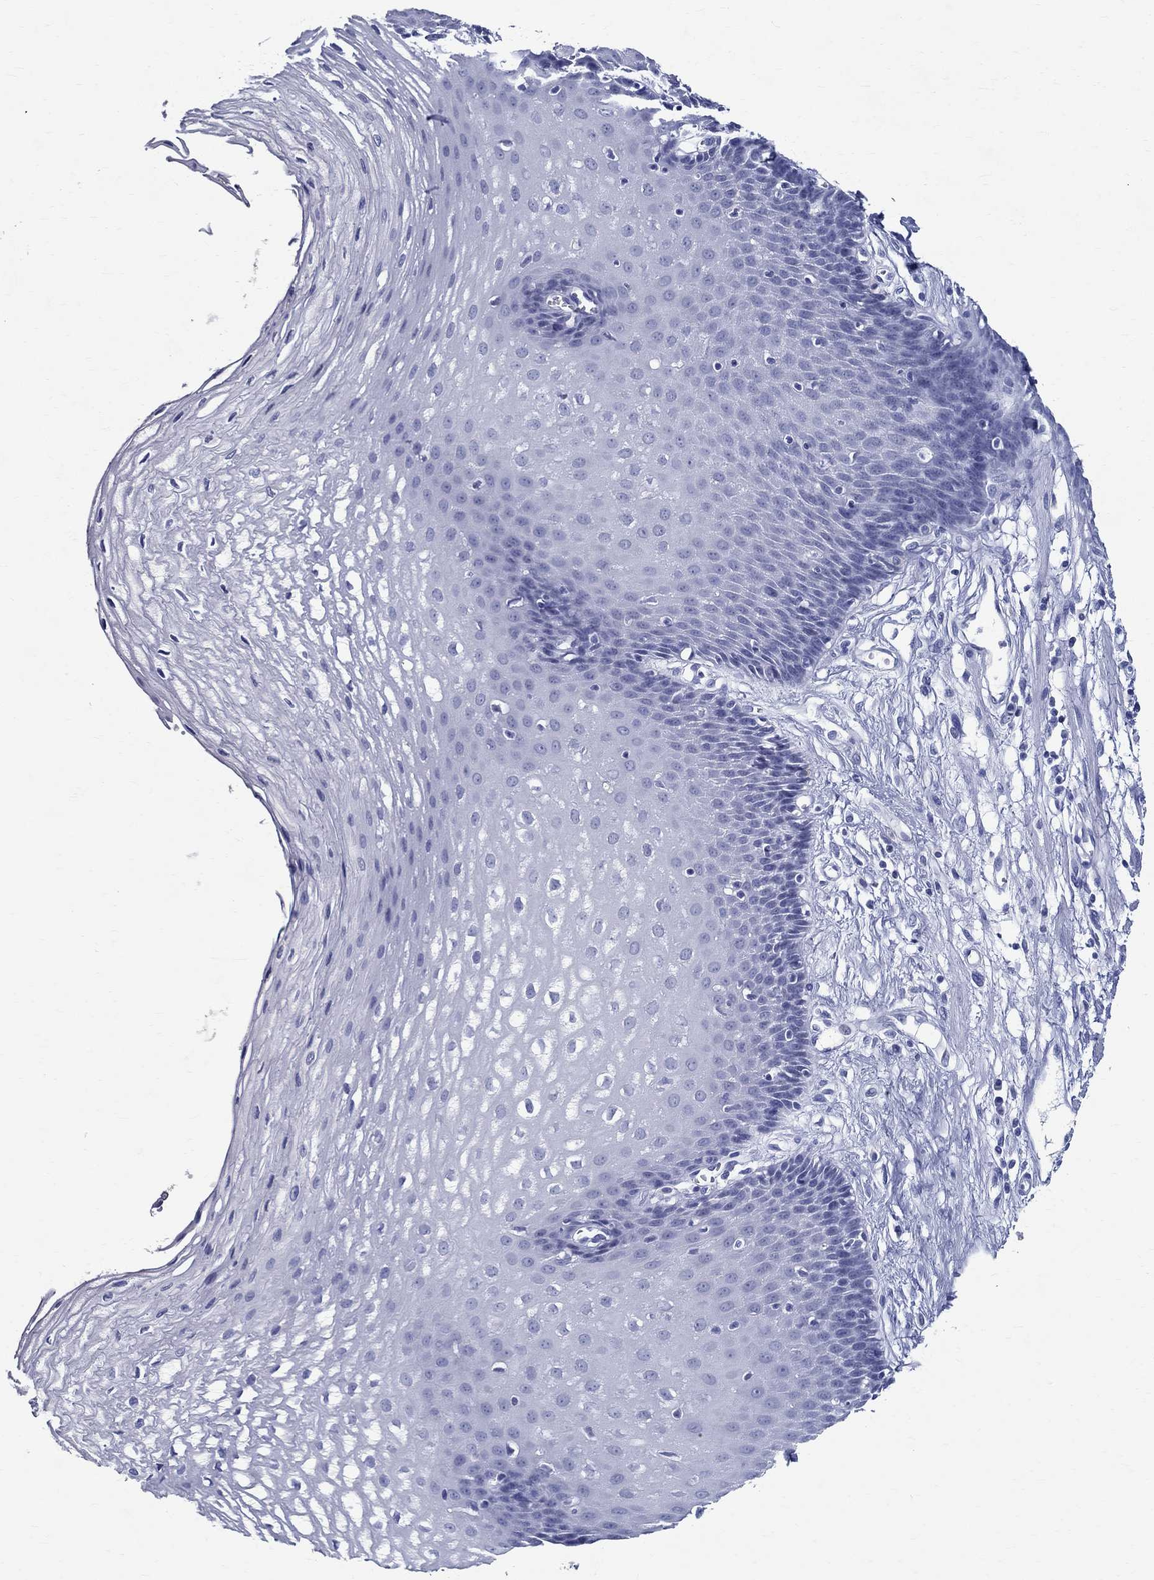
{"staining": {"intensity": "negative", "quantity": "none", "location": "none"}, "tissue": "esophagus", "cell_type": "Squamous epithelial cells", "image_type": "normal", "snomed": [{"axis": "morphology", "description": "Normal tissue, NOS"}, {"axis": "topography", "description": "Esophagus"}], "caption": "Immunohistochemistry of benign human esophagus demonstrates no staining in squamous epithelial cells.", "gene": "BSPRY", "patient": {"sex": "male", "age": 72}}